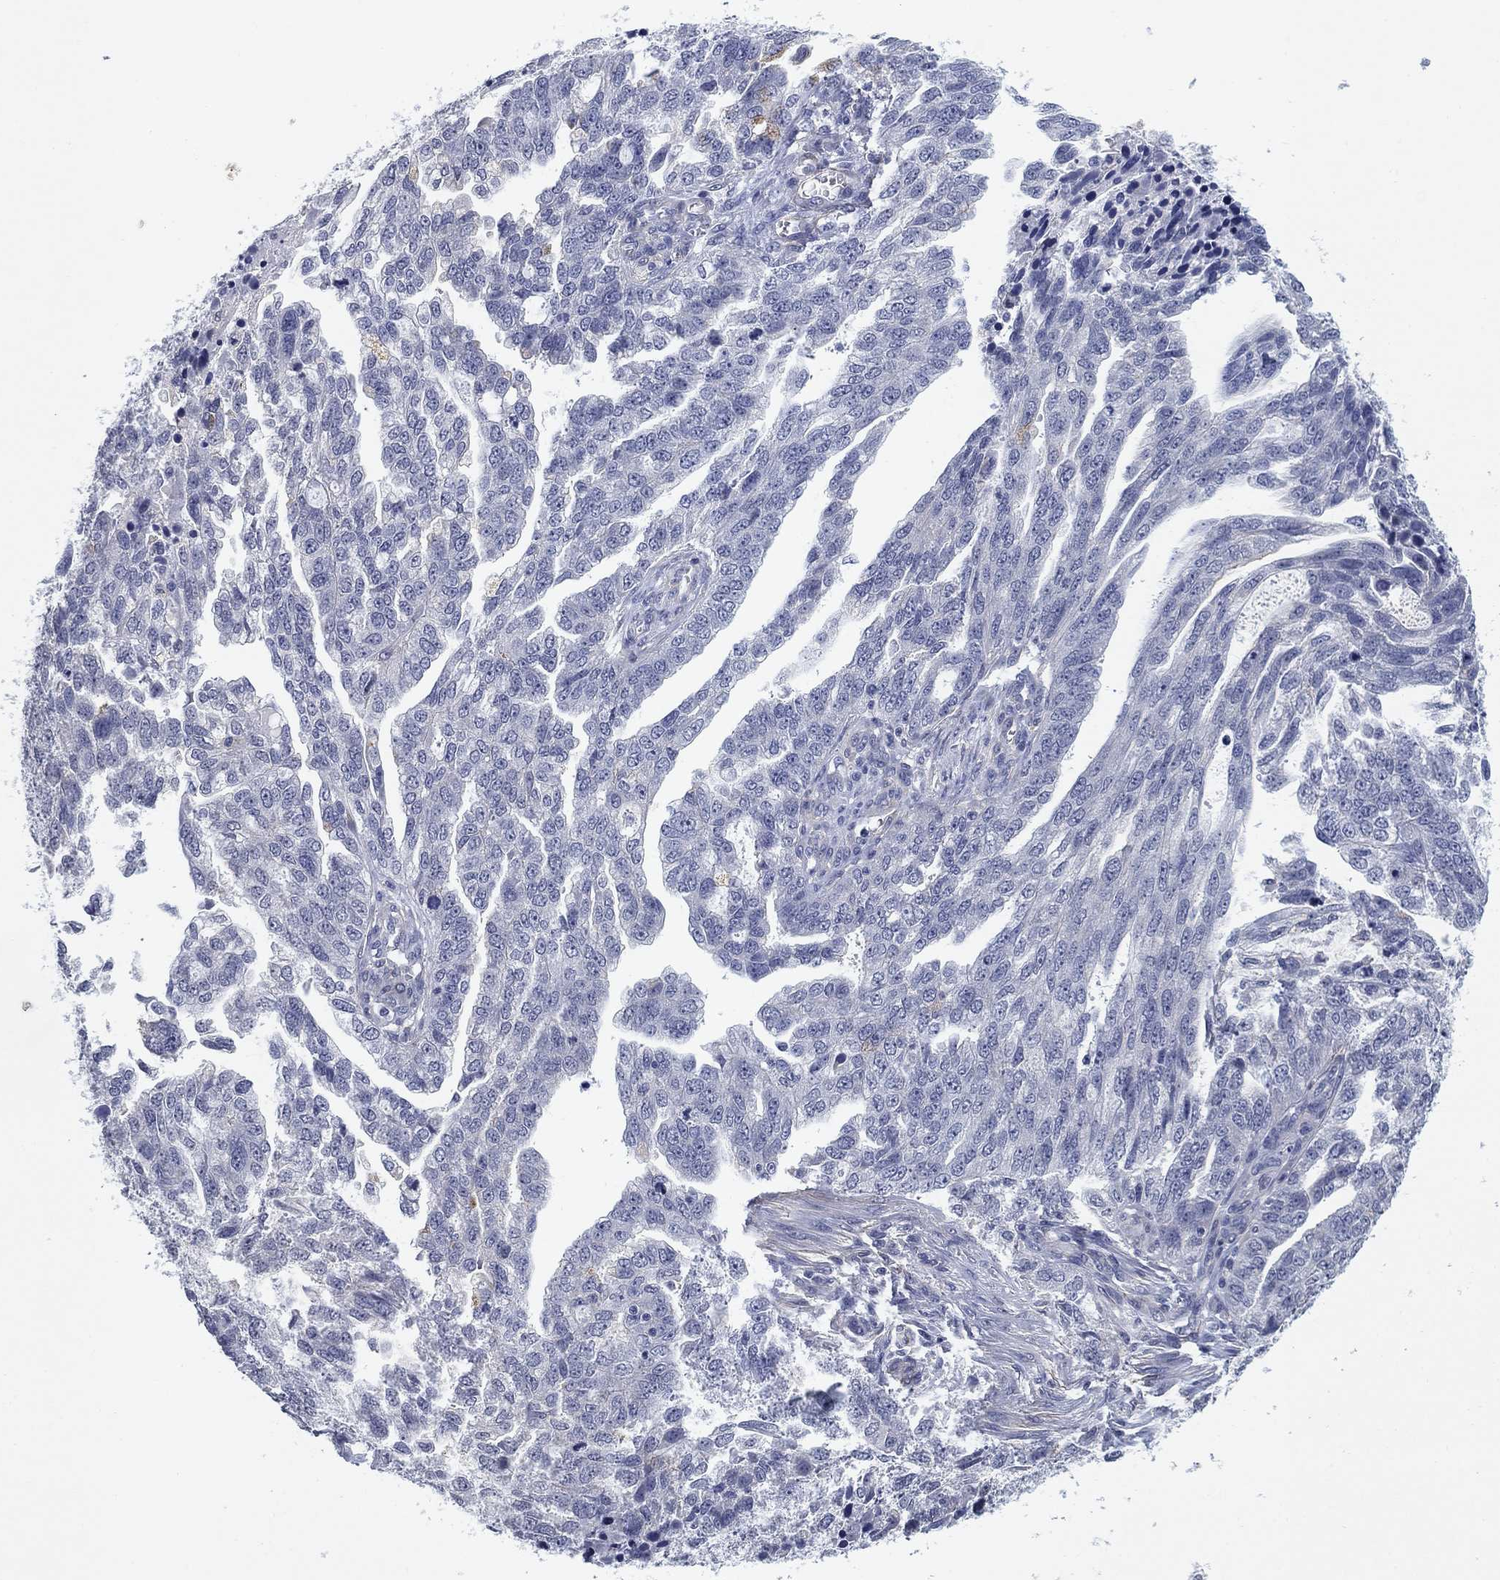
{"staining": {"intensity": "negative", "quantity": "none", "location": "none"}, "tissue": "ovarian cancer", "cell_type": "Tumor cells", "image_type": "cancer", "snomed": [{"axis": "morphology", "description": "Cystadenocarcinoma, serous, NOS"}, {"axis": "topography", "description": "Ovary"}], "caption": "An IHC photomicrograph of serous cystadenocarcinoma (ovarian) is shown. There is no staining in tumor cells of serous cystadenocarcinoma (ovarian). Brightfield microscopy of IHC stained with DAB (3,3'-diaminobenzidine) (brown) and hematoxylin (blue), captured at high magnification.", "gene": "OTUB2", "patient": {"sex": "female", "age": 51}}